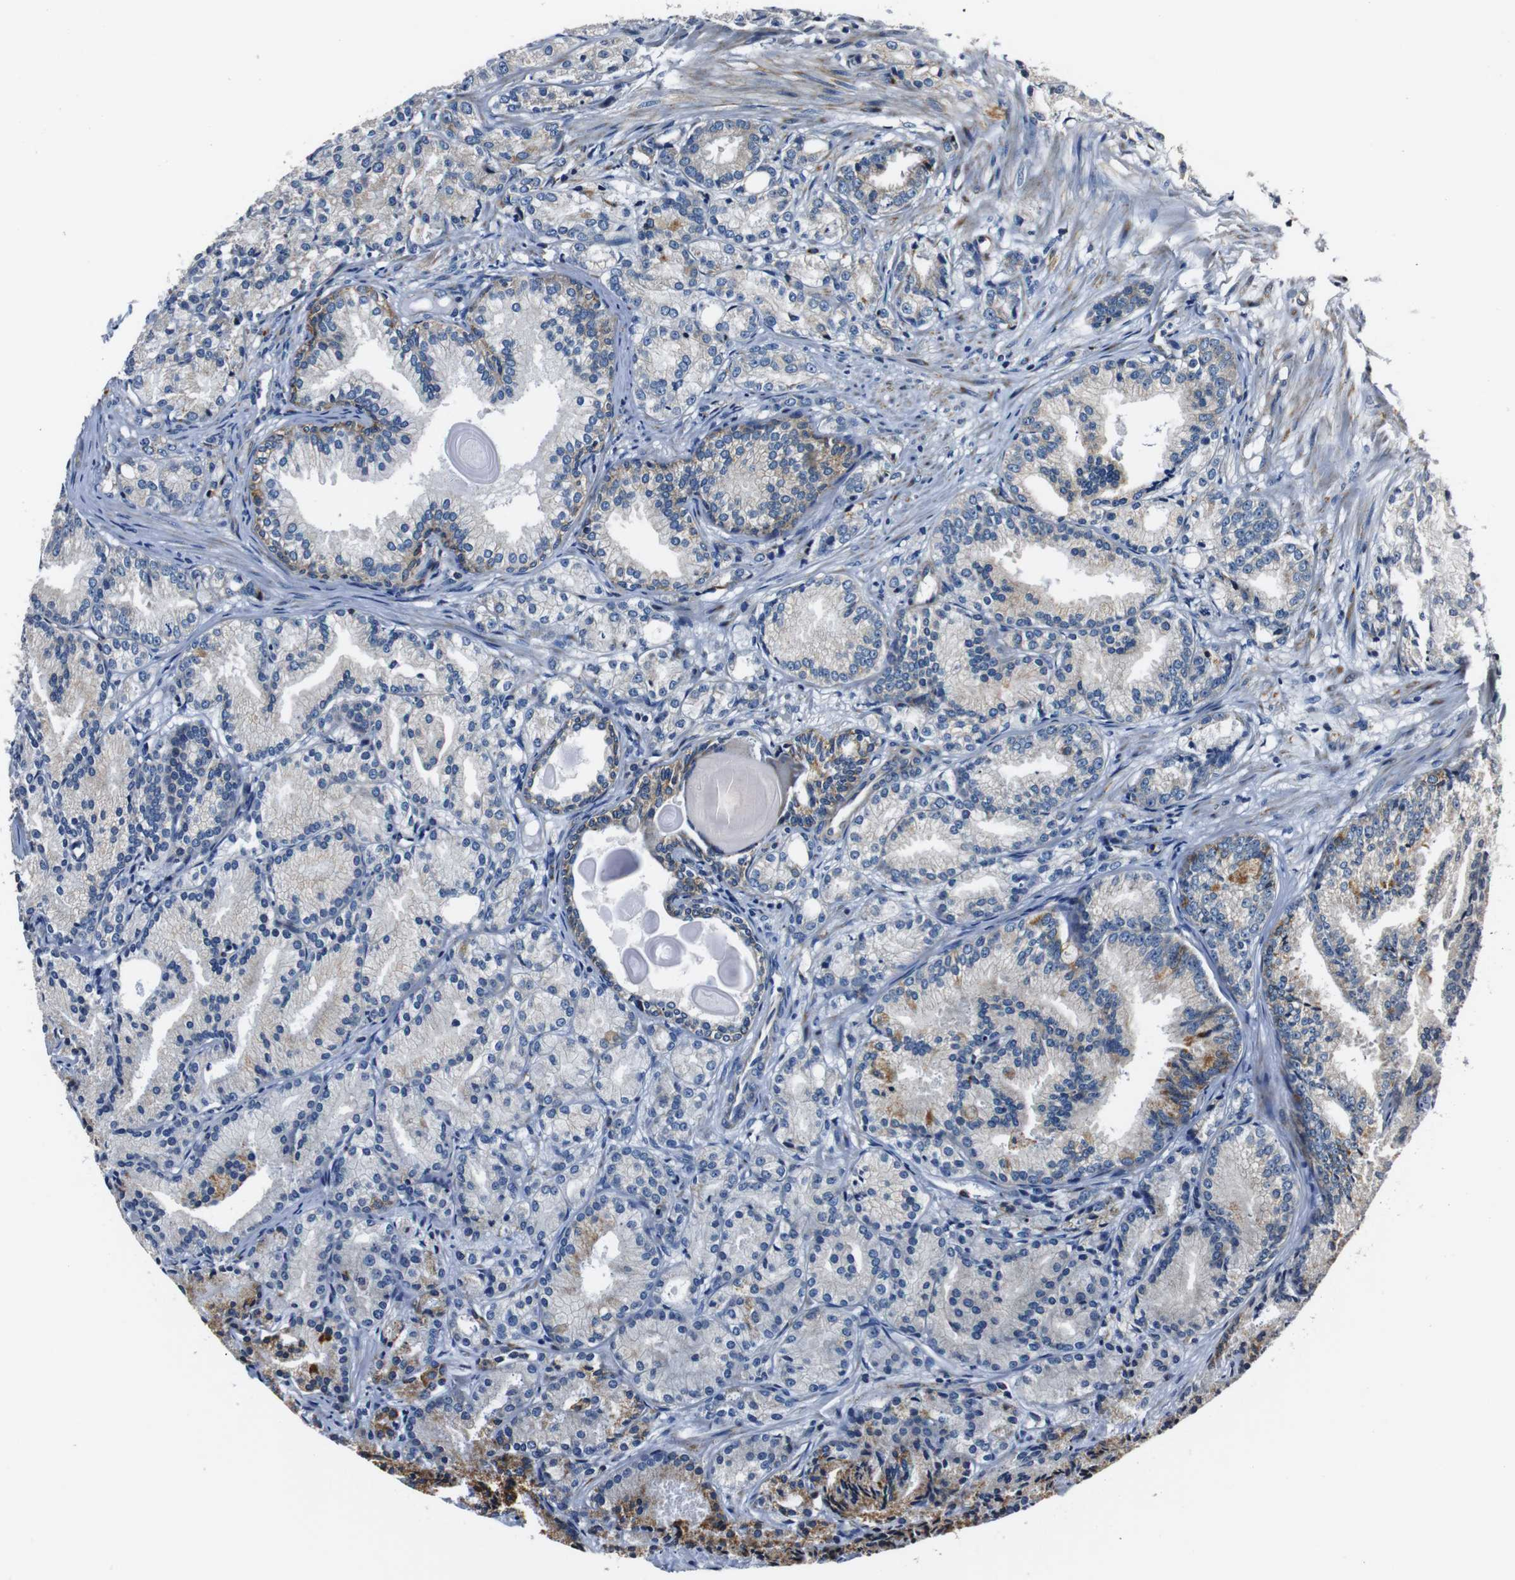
{"staining": {"intensity": "weak", "quantity": "<25%", "location": "cytoplasmic/membranous"}, "tissue": "prostate cancer", "cell_type": "Tumor cells", "image_type": "cancer", "snomed": [{"axis": "morphology", "description": "Adenocarcinoma, Low grade"}, {"axis": "topography", "description": "Prostate"}], "caption": "DAB (3,3'-diaminobenzidine) immunohistochemical staining of human prostate adenocarcinoma (low-grade) displays no significant positivity in tumor cells.", "gene": "HK1", "patient": {"sex": "male", "age": 72}}